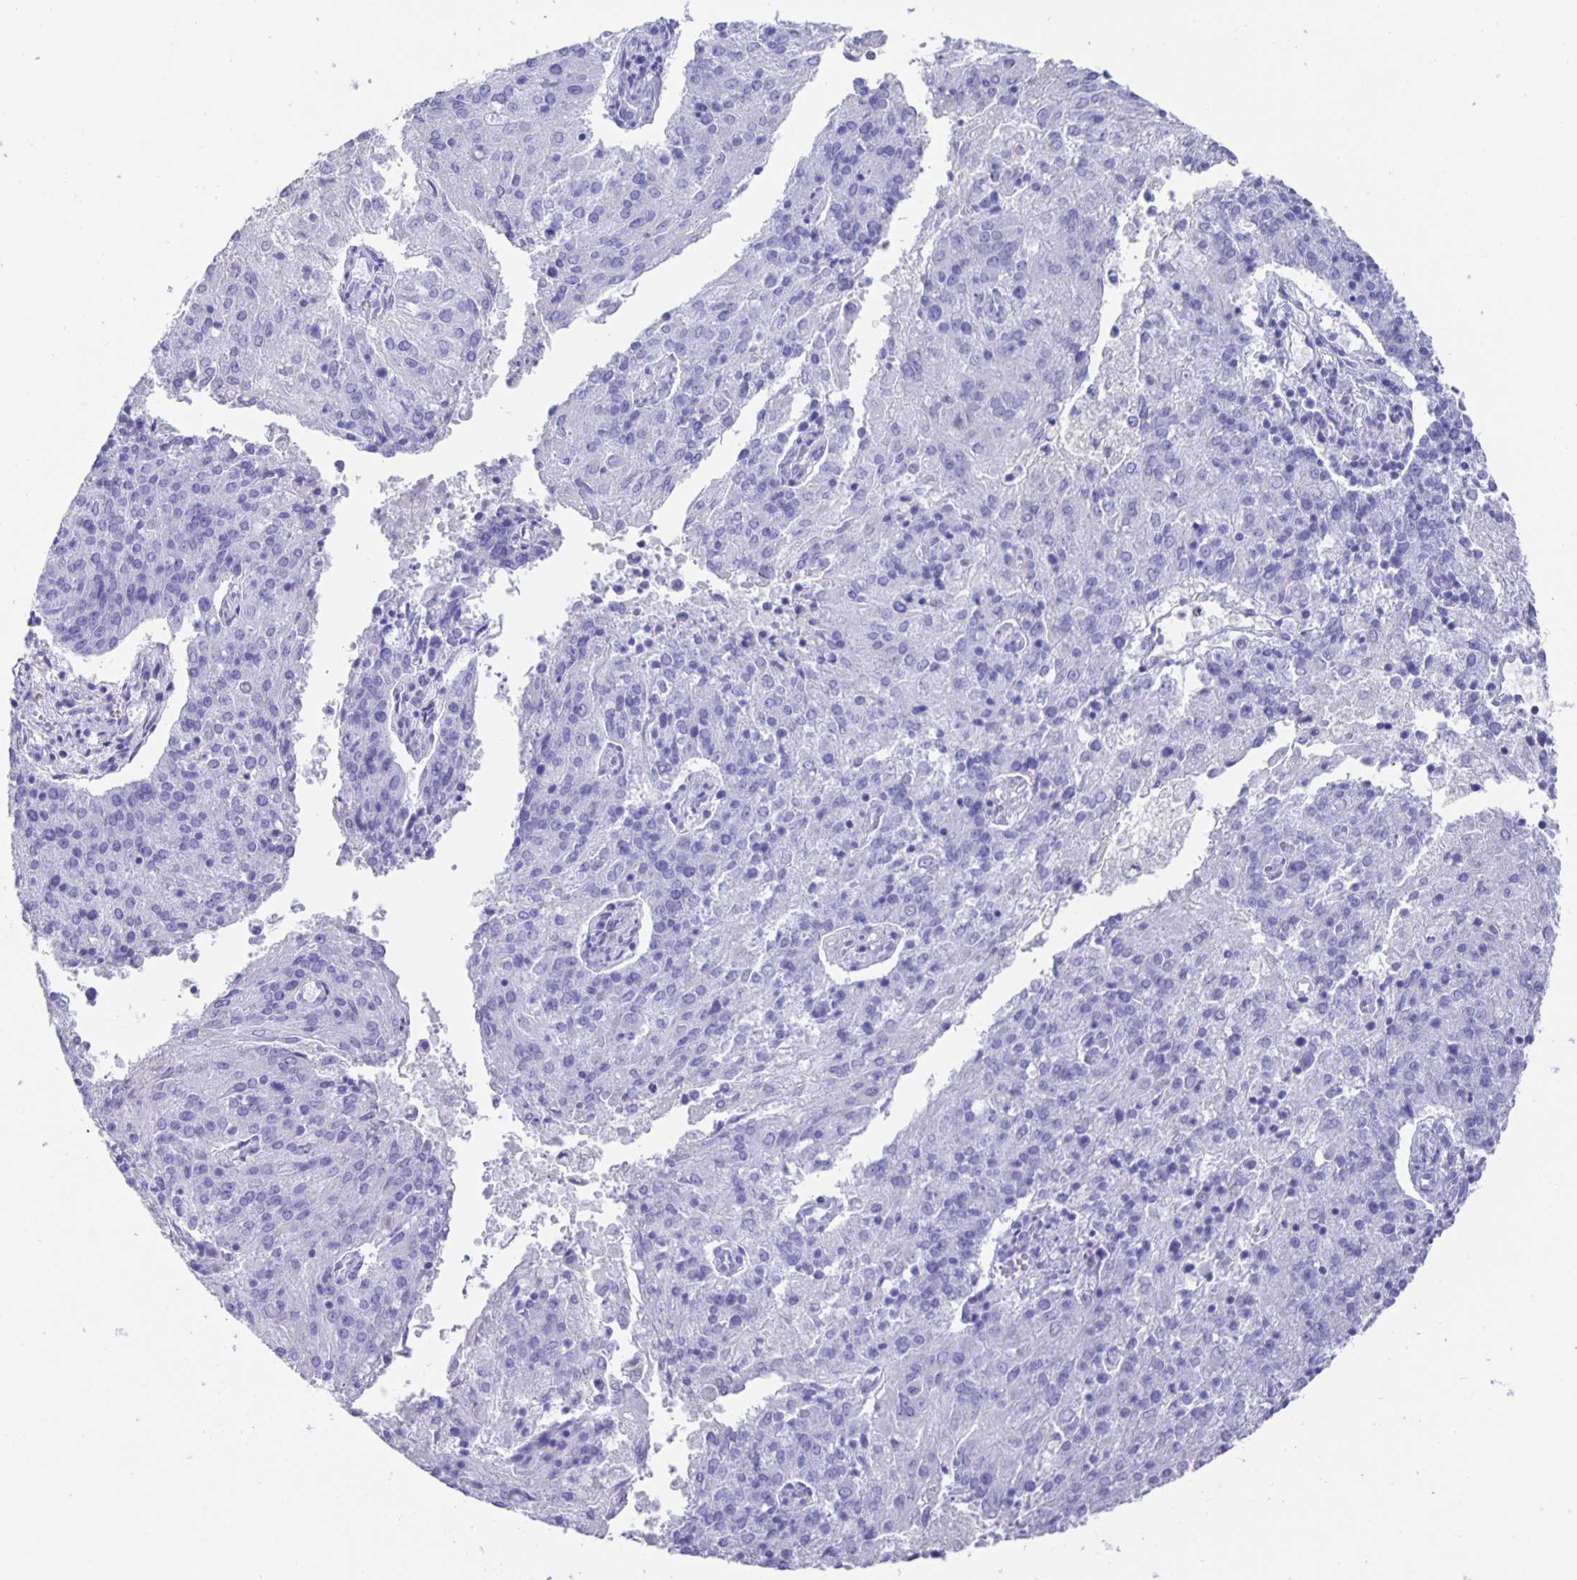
{"staining": {"intensity": "negative", "quantity": "none", "location": "none"}, "tissue": "endometrial cancer", "cell_type": "Tumor cells", "image_type": "cancer", "snomed": [{"axis": "morphology", "description": "Adenocarcinoma, NOS"}, {"axis": "topography", "description": "Endometrium"}], "caption": "High power microscopy micrograph of an IHC histopathology image of endometrial cancer, revealing no significant positivity in tumor cells.", "gene": "GUCA2A", "patient": {"sex": "female", "age": 82}}